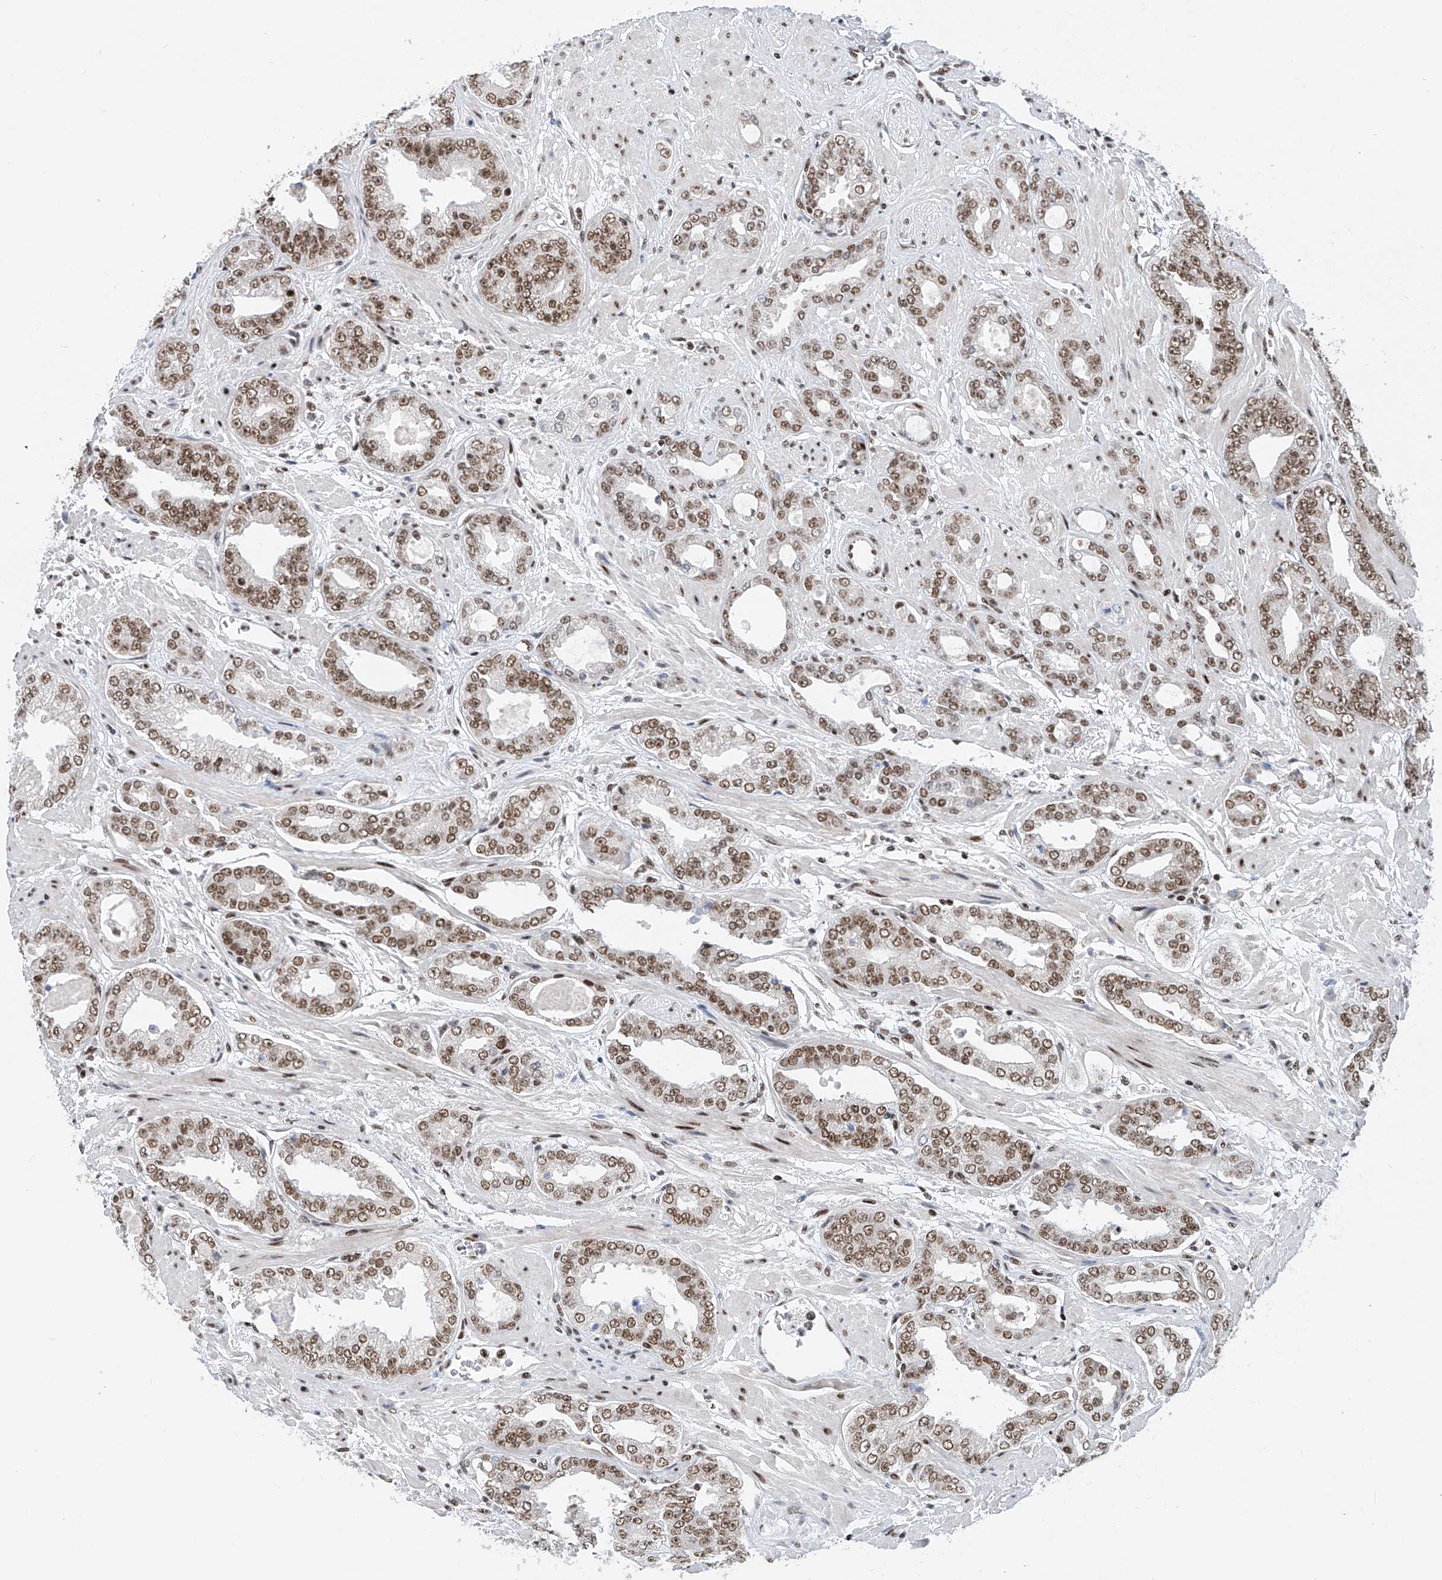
{"staining": {"intensity": "moderate", "quantity": ">75%", "location": "nuclear"}, "tissue": "prostate cancer", "cell_type": "Tumor cells", "image_type": "cancer", "snomed": [{"axis": "morphology", "description": "Adenocarcinoma, High grade"}, {"axis": "topography", "description": "Prostate"}], "caption": "Prostate cancer (adenocarcinoma (high-grade)) tissue demonstrates moderate nuclear staining in approximately >75% of tumor cells, visualized by immunohistochemistry.", "gene": "TAF4", "patient": {"sex": "male", "age": 71}}